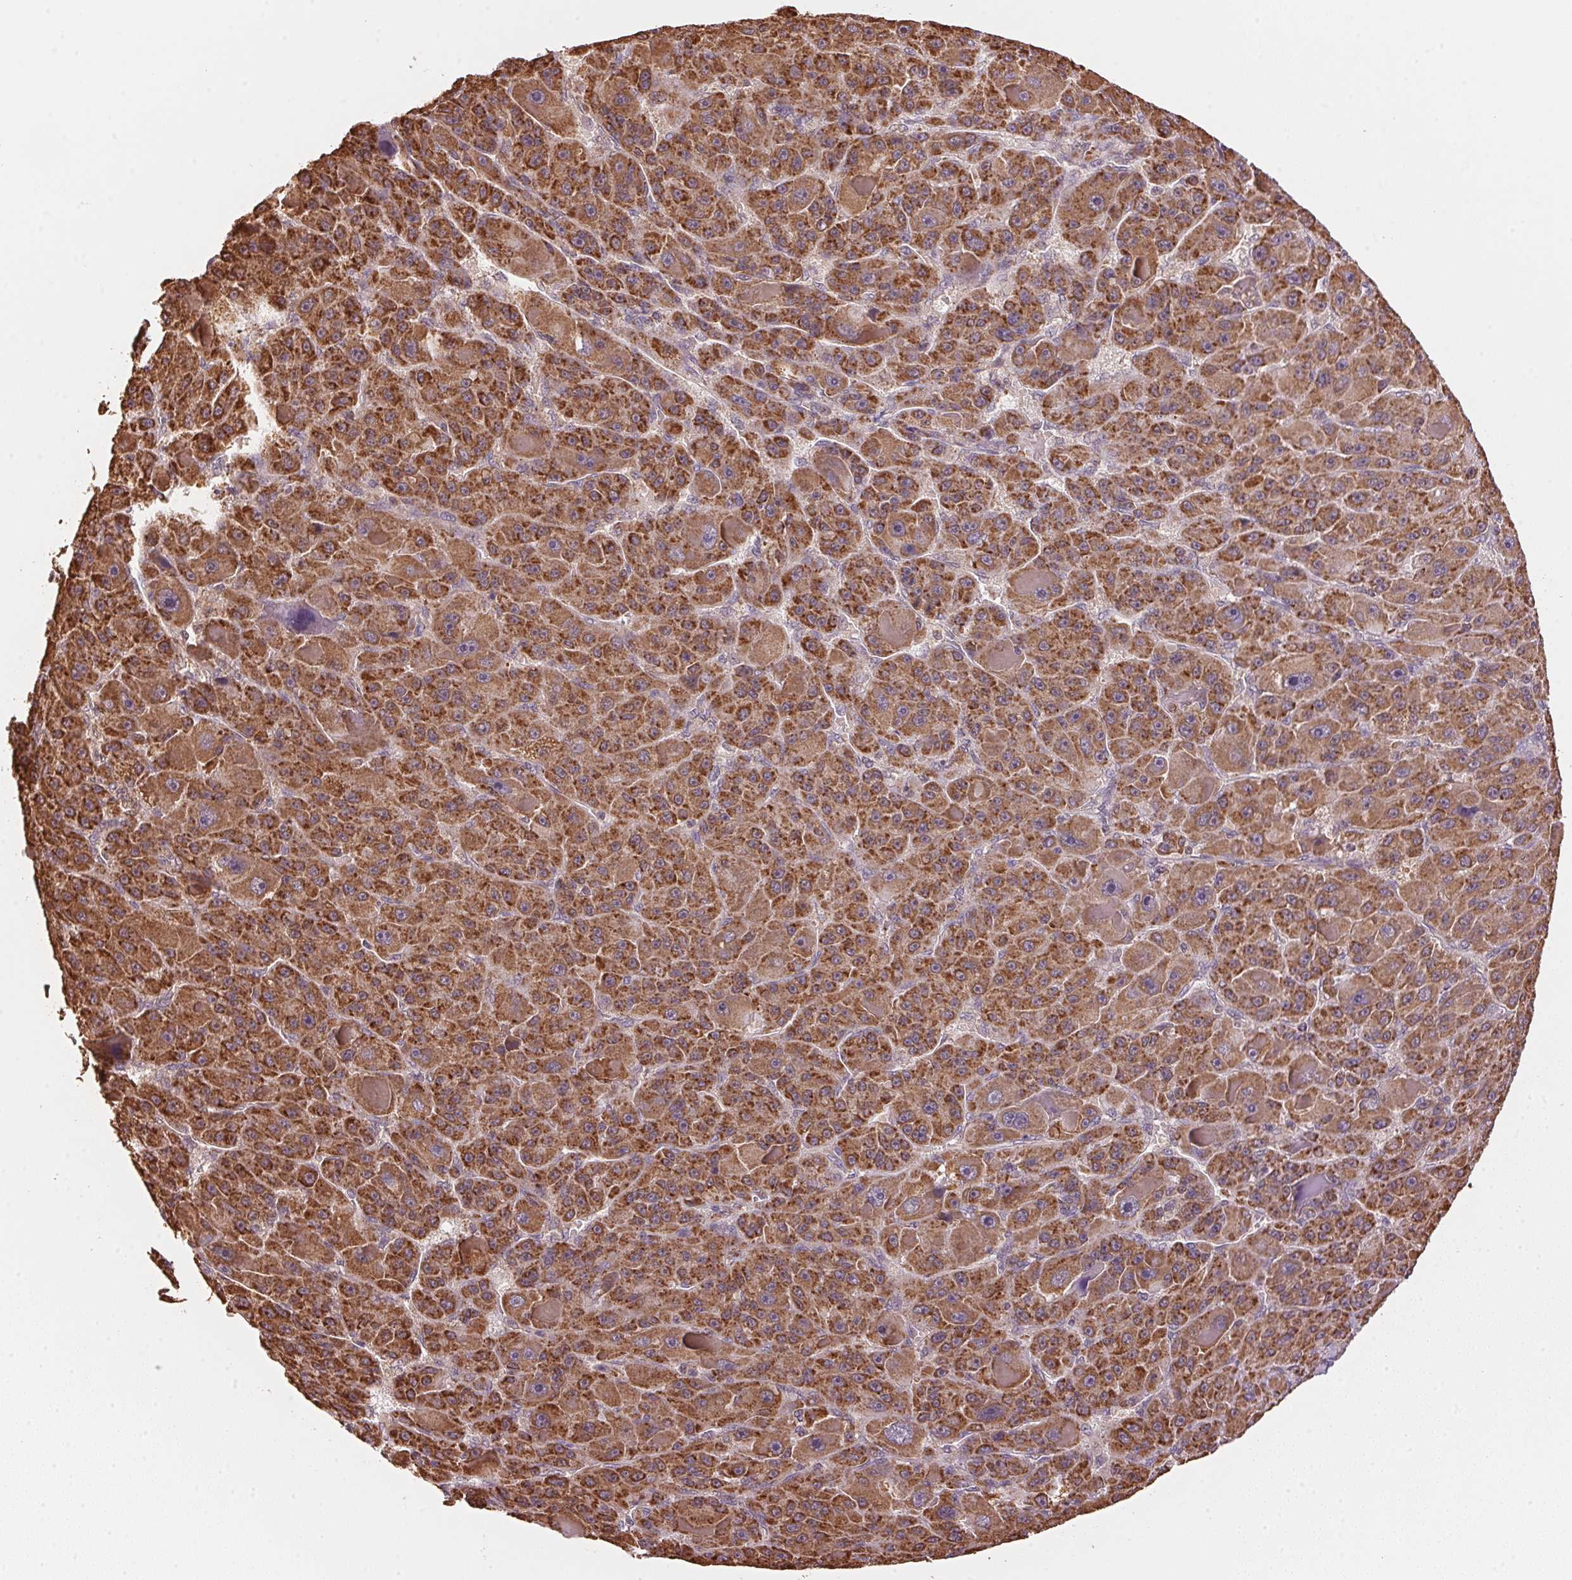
{"staining": {"intensity": "strong", "quantity": ">75%", "location": "cytoplasmic/membranous"}, "tissue": "liver cancer", "cell_type": "Tumor cells", "image_type": "cancer", "snomed": [{"axis": "morphology", "description": "Carcinoma, Hepatocellular, NOS"}, {"axis": "topography", "description": "Liver"}], "caption": "The immunohistochemical stain shows strong cytoplasmic/membranous positivity in tumor cells of hepatocellular carcinoma (liver) tissue. (IHC, brightfield microscopy, high magnification).", "gene": "ARHGAP6", "patient": {"sex": "male", "age": 76}}